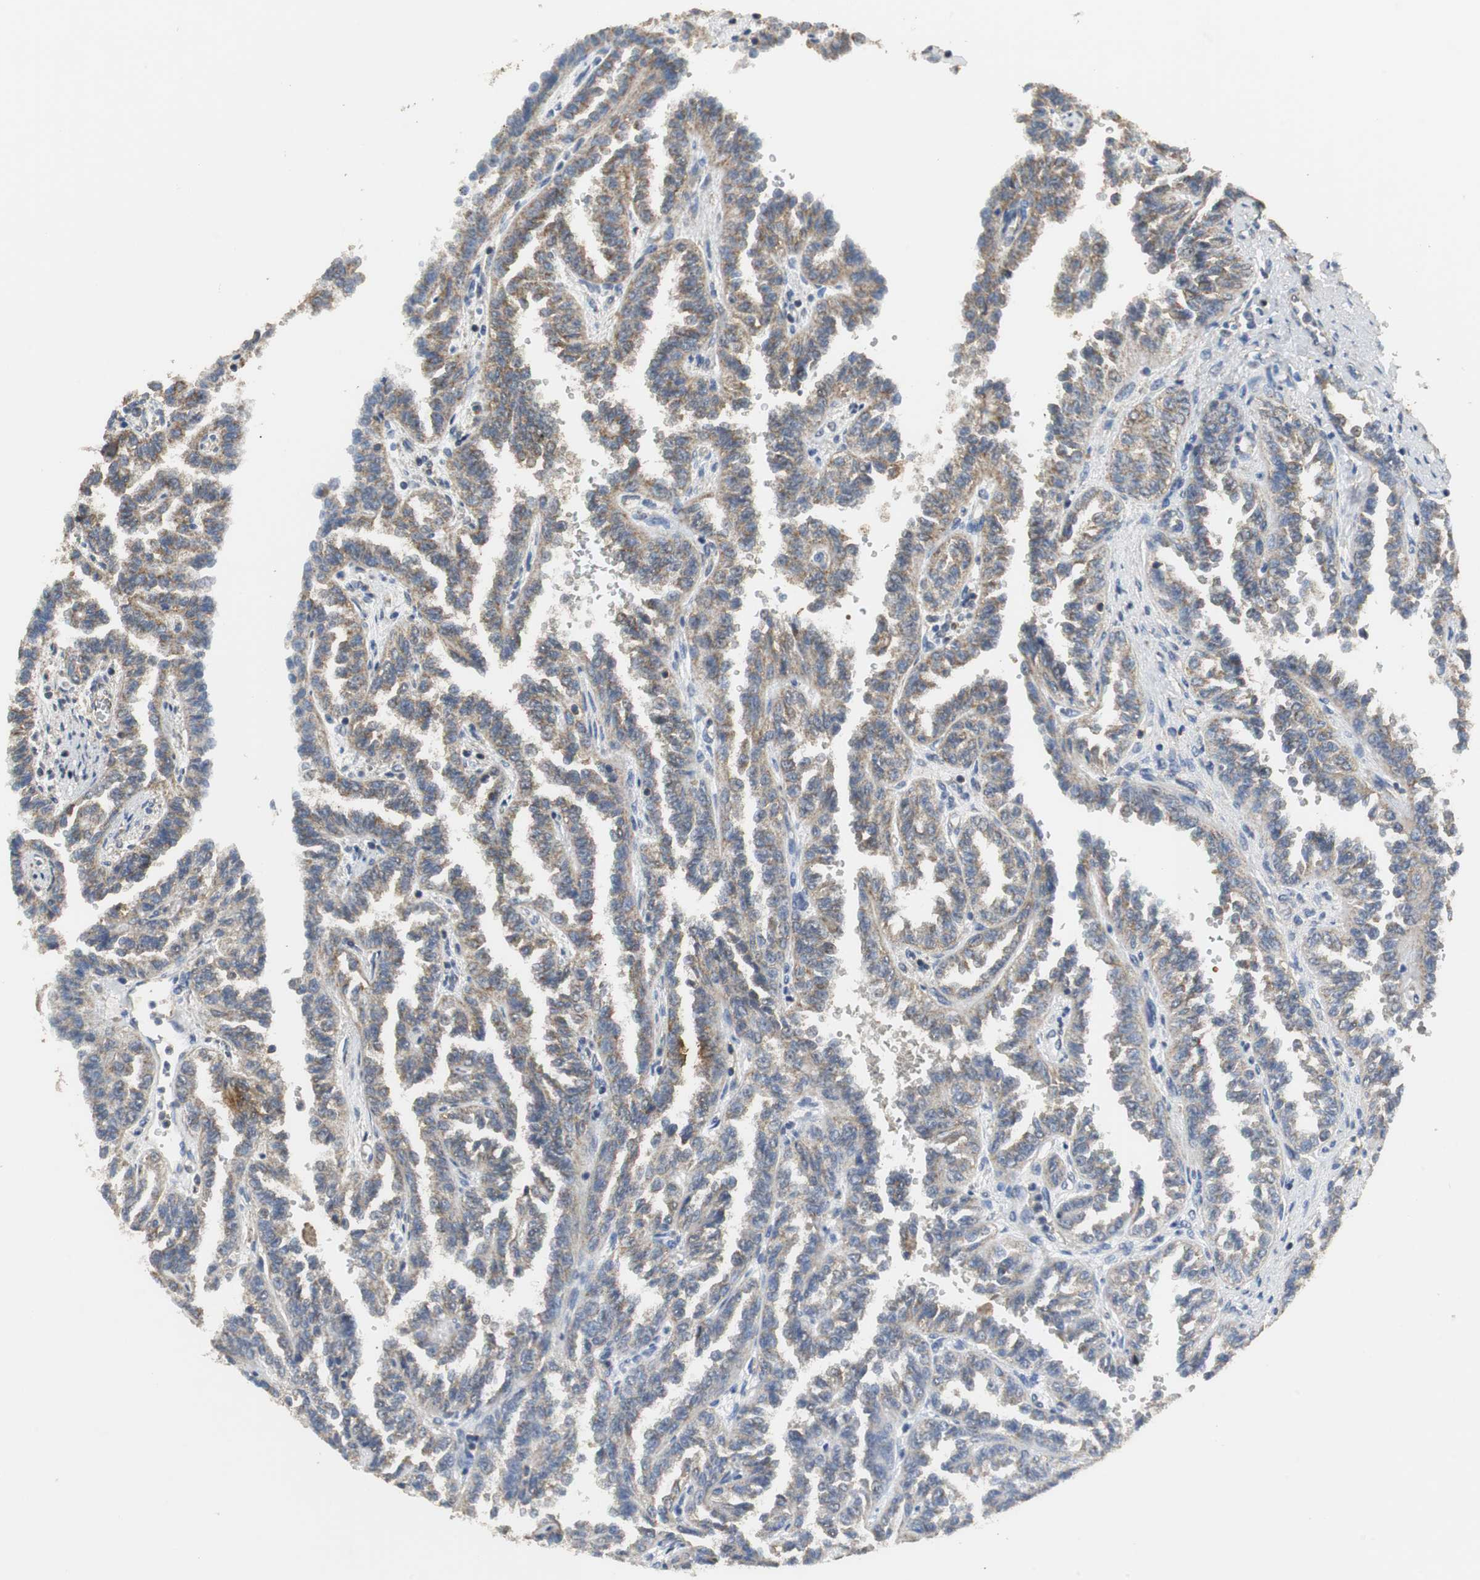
{"staining": {"intensity": "weak", "quantity": "<25%", "location": "cytoplasmic/membranous"}, "tissue": "renal cancer", "cell_type": "Tumor cells", "image_type": "cancer", "snomed": [{"axis": "morphology", "description": "Inflammation, NOS"}, {"axis": "morphology", "description": "Adenocarcinoma, NOS"}, {"axis": "topography", "description": "Kidney"}], "caption": "The image exhibits no staining of tumor cells in adenocarcinoma (renal).", "gene": "NNT", "patient": {"sex": "male", "age": 68}}